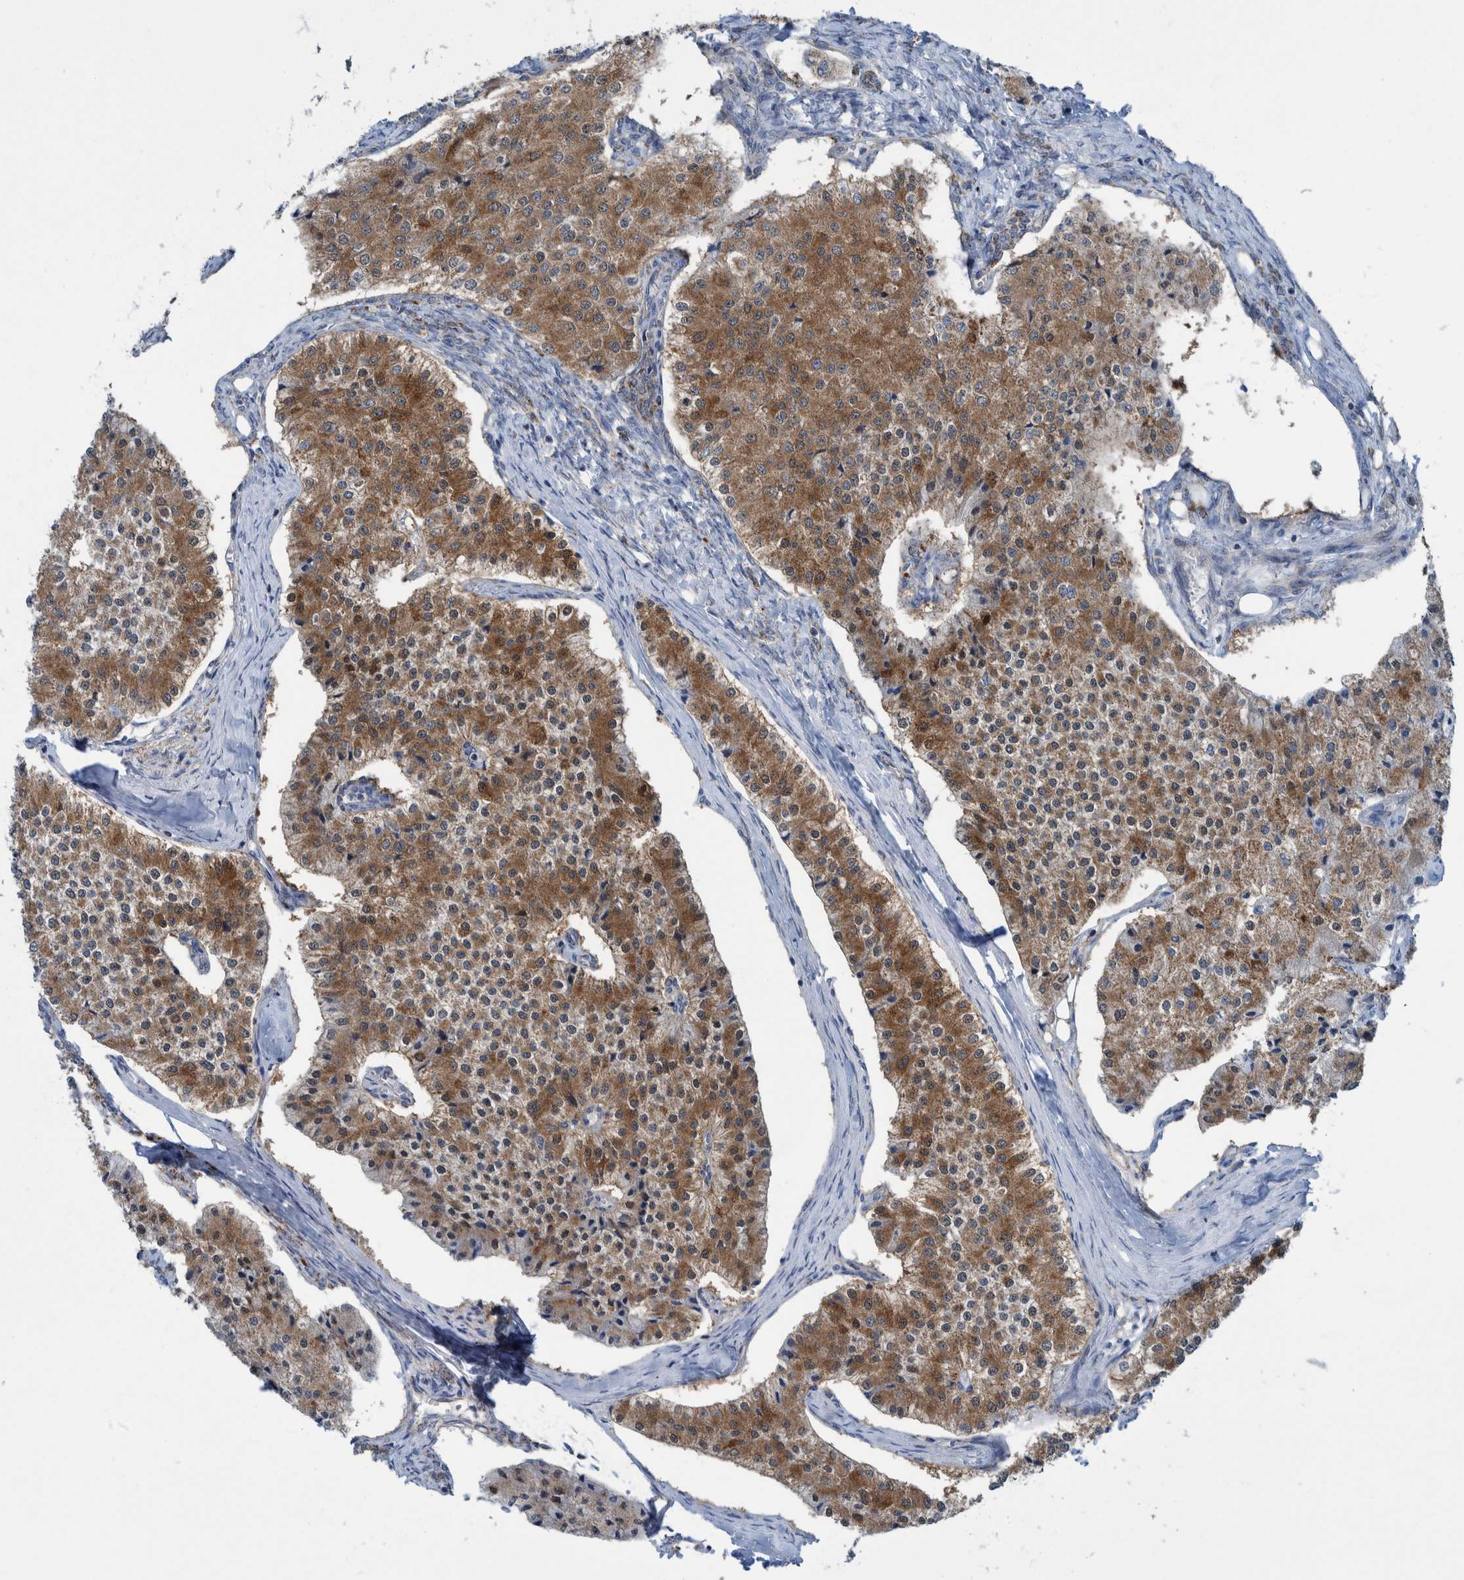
{"staining": {"intensity": "moderate", "quantity": ">75%", "location": "cytoplasmic/membranous"}, "tissue": "carcinoid", "cell_type": "Tumor cells", "image_type": "cancer", "snomed": [{"axis": "morphology", "description": "Carcinoid, malignant, NOS"}, {"axis": "topography", "description": "Colon"}], "caption": "Protein expression analysis of carcinoid demonstrates moderate cytoplasmic/membranous staining in about >75% of tumor cells.", "gene": "MRPS7", "patient": {"sex": "female", "age": 52}}